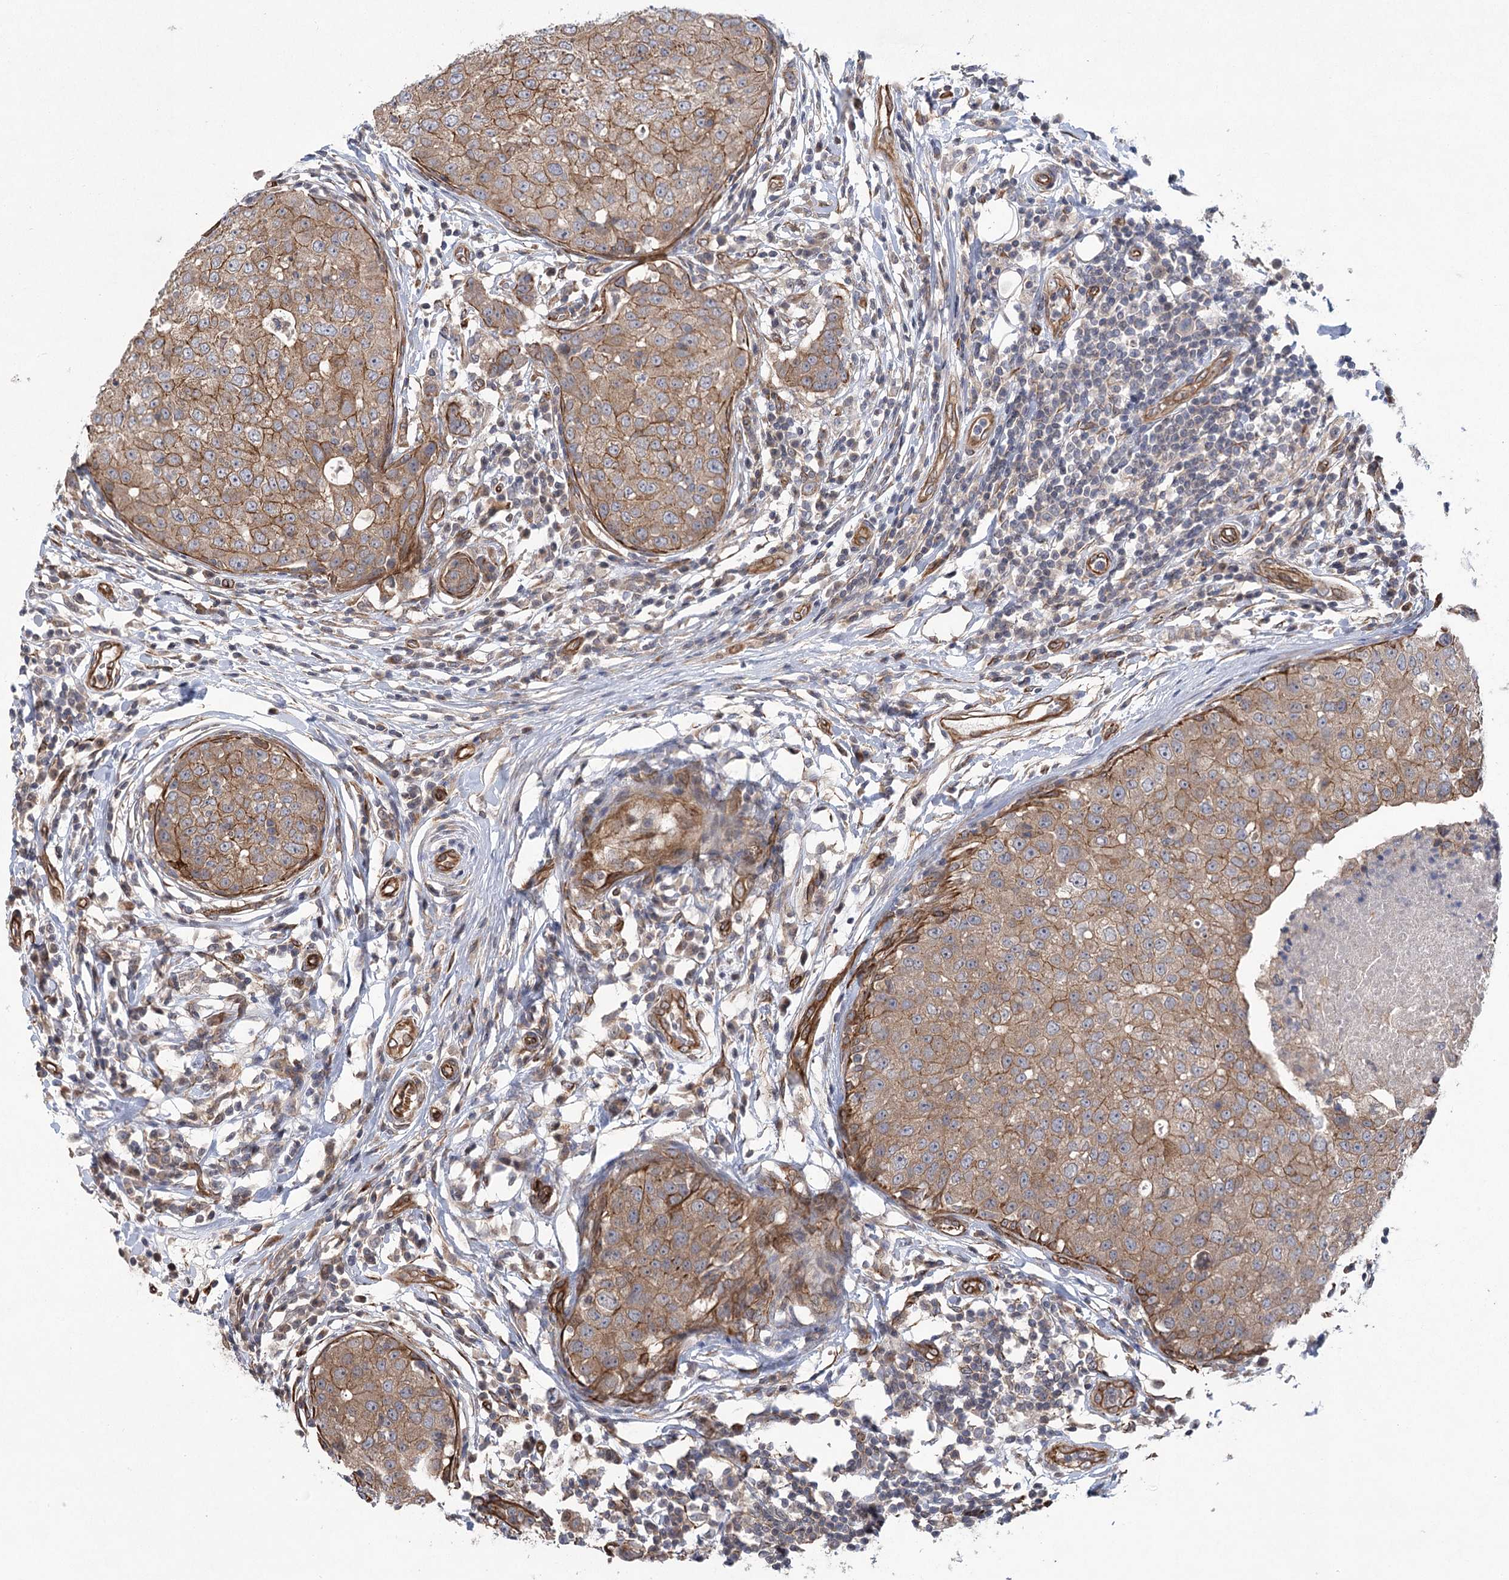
{"staining": {"intensity": "moderate", "quantity": ">75%", "location": "cytoplasmic/membranous"}, "tissue": "breast cancer", "cell_type": "Tumor cells", "image_type": "cancer", "snomed": [{"axis": "morphology", "description": "Duct carcinoma"}, {"axis": "topography", "description": "Breast"}], "caption": "There is medium levels of moderate cytoplasmic/membranous positivity in tumor cells of breast cancer, as demonstrated by immunohistochemical staining (brown color).", "gene": "RWDD4", "patient": {"sex": "female", "age": 27}}